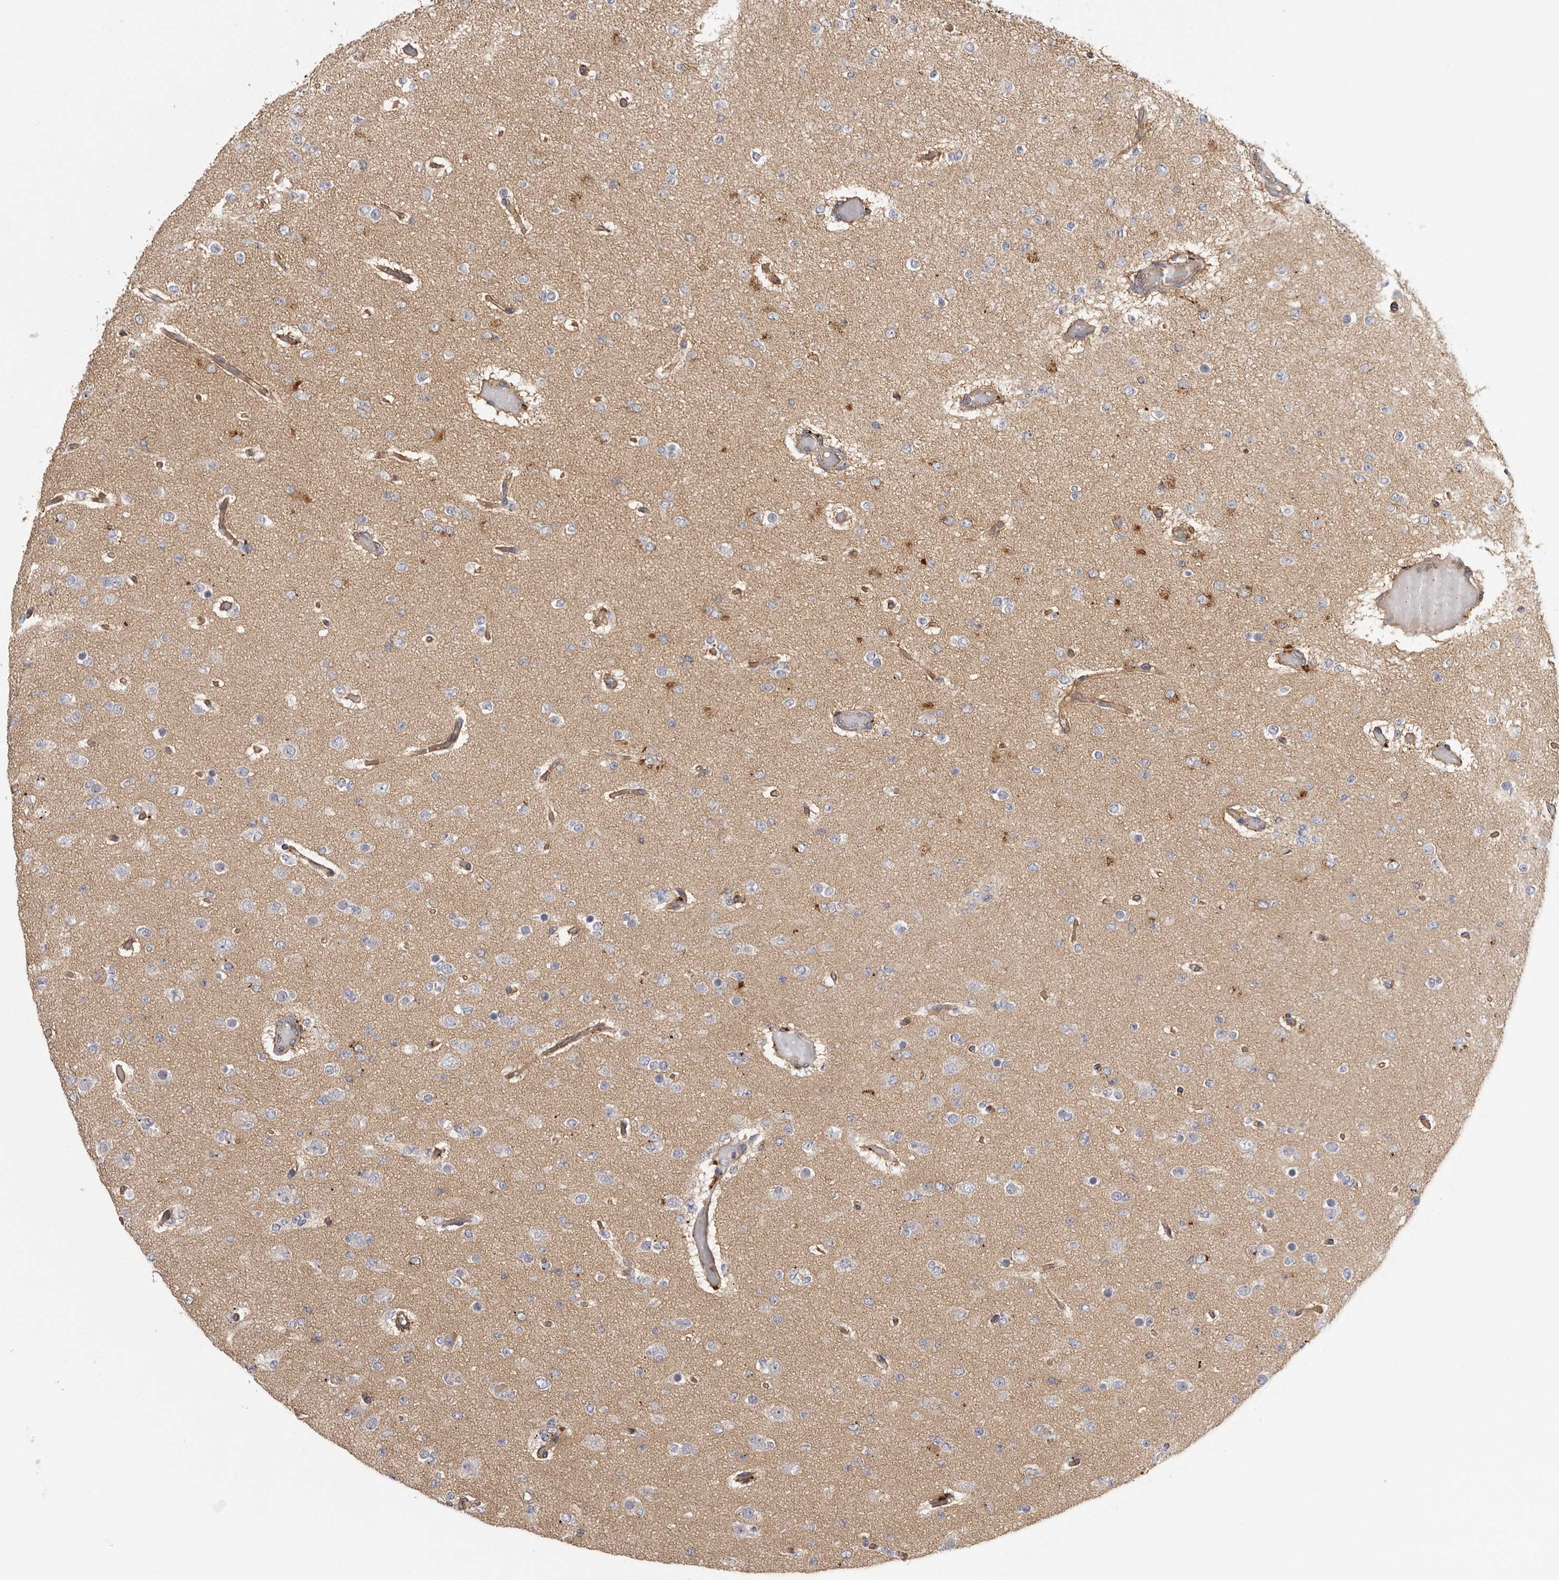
{"staining": {"intensity": "negative", "quantity": "none", "location": "none"}, "tissue": "glioma", "cell_type": "Tumor cells", "image_type": "cancer", "snomed": [{"axis": "morphology", "description": "Glioma, malignant, Low grade"}, {"axis": "topography", "description": "Brain"}], "caption": "A histopathology image of human malignant low-grade glioma is negative for staining in tumor cells.", "gene": "INKA2", "patient": {"sex": "female", "age": 22}}